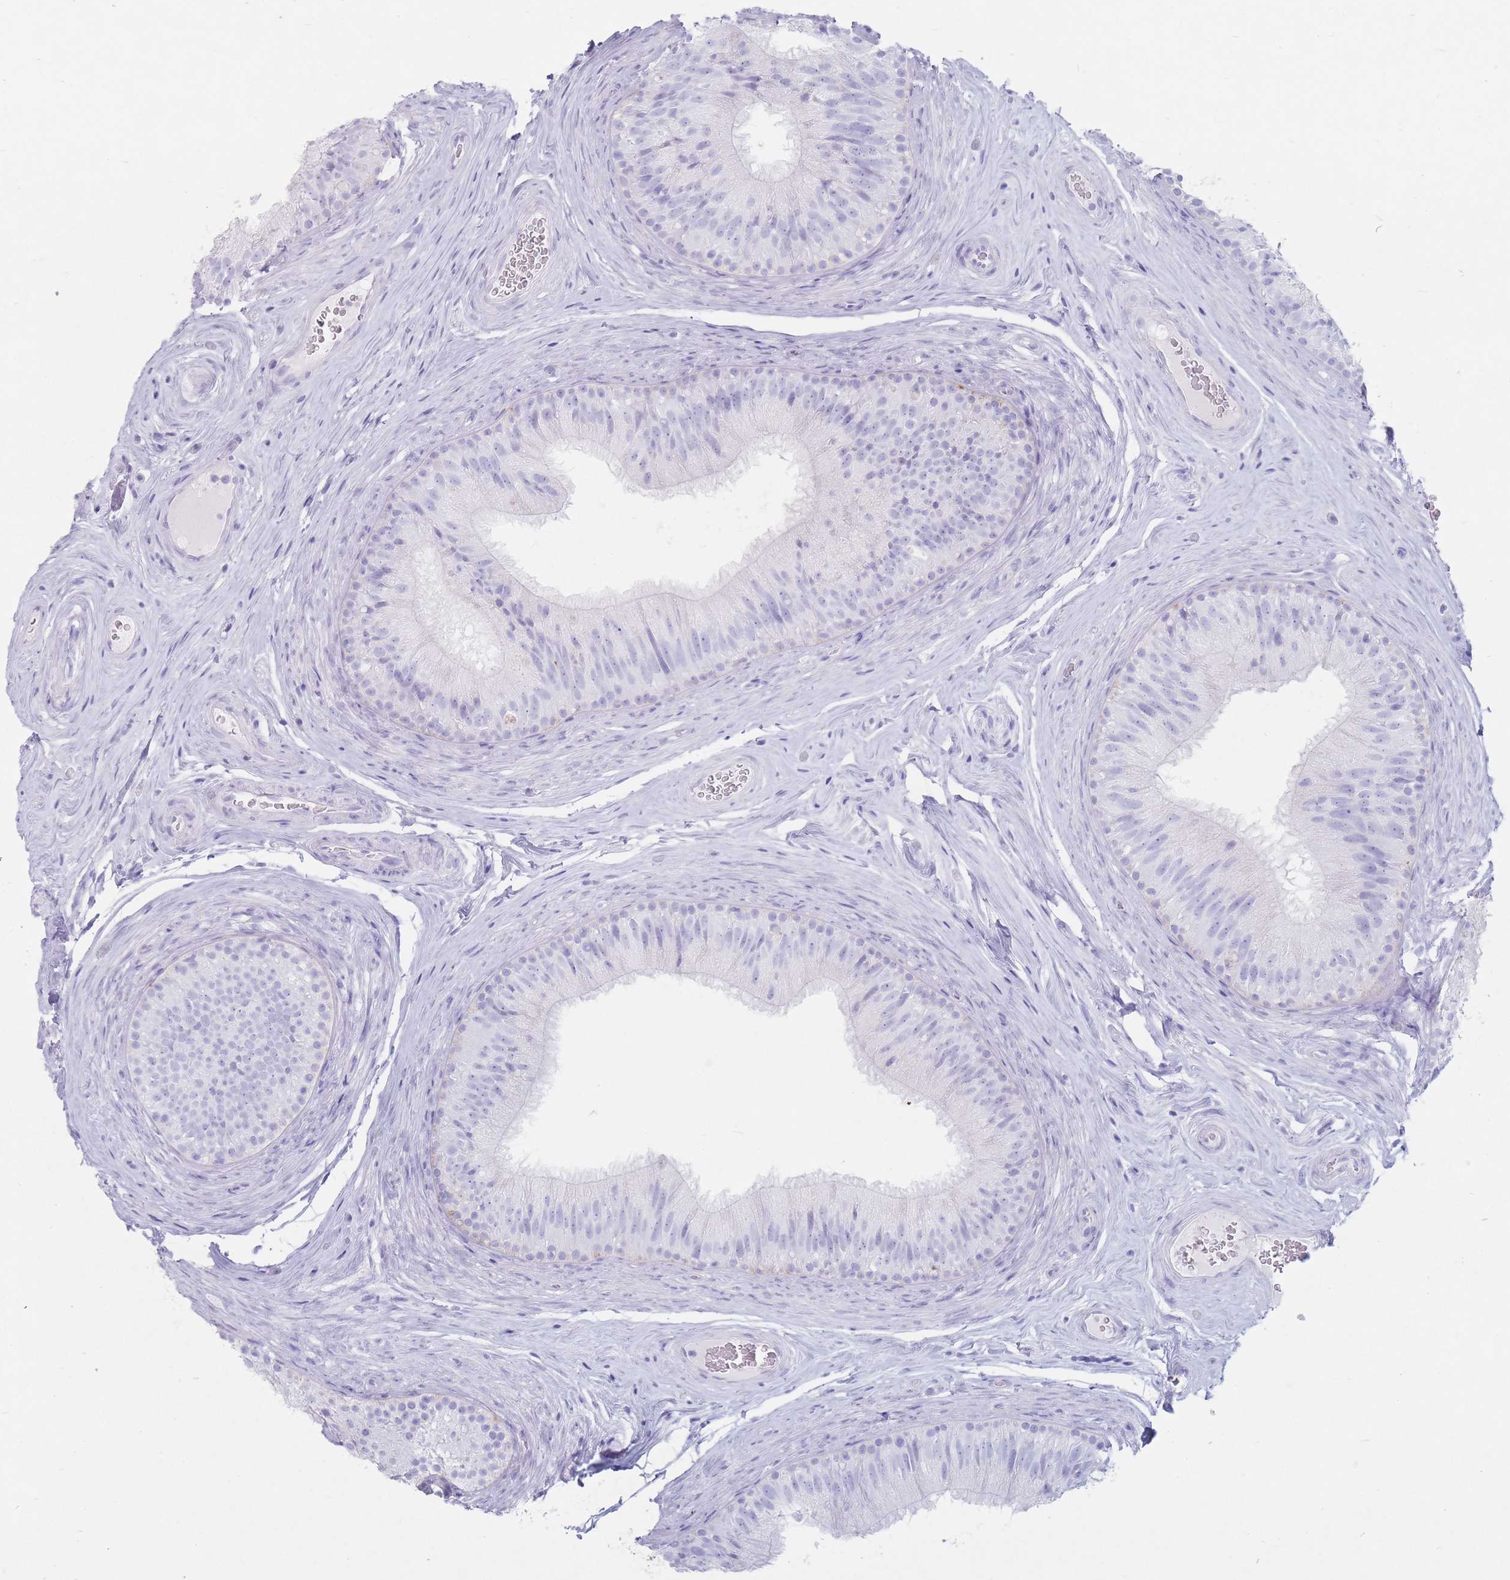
{"staining": {"intensity": "negative", "quantity": "none", "location": "none"}, "tissue": "epididymis", "cell_type": "Glandular cells", "image_type": "normal", "snomed": [{"axis": "morphology", "description": "Normal tissue, NOS"}, {"axis": "topography", "description": "Epididymis"}], "caption": "This photomicrograph is of benign epididymis stained with IHC to label a protein in brown with the nuclei are counter-stained blue. There is no expression in glandular cells. The staining is performed using DAB (3,3'-diaminobenzidine) brown chromogen with nuclei counter-stained in using hematoxylin.", "gene": "ST3GAL5", "patient": {"sex": "male", "age": 34}}